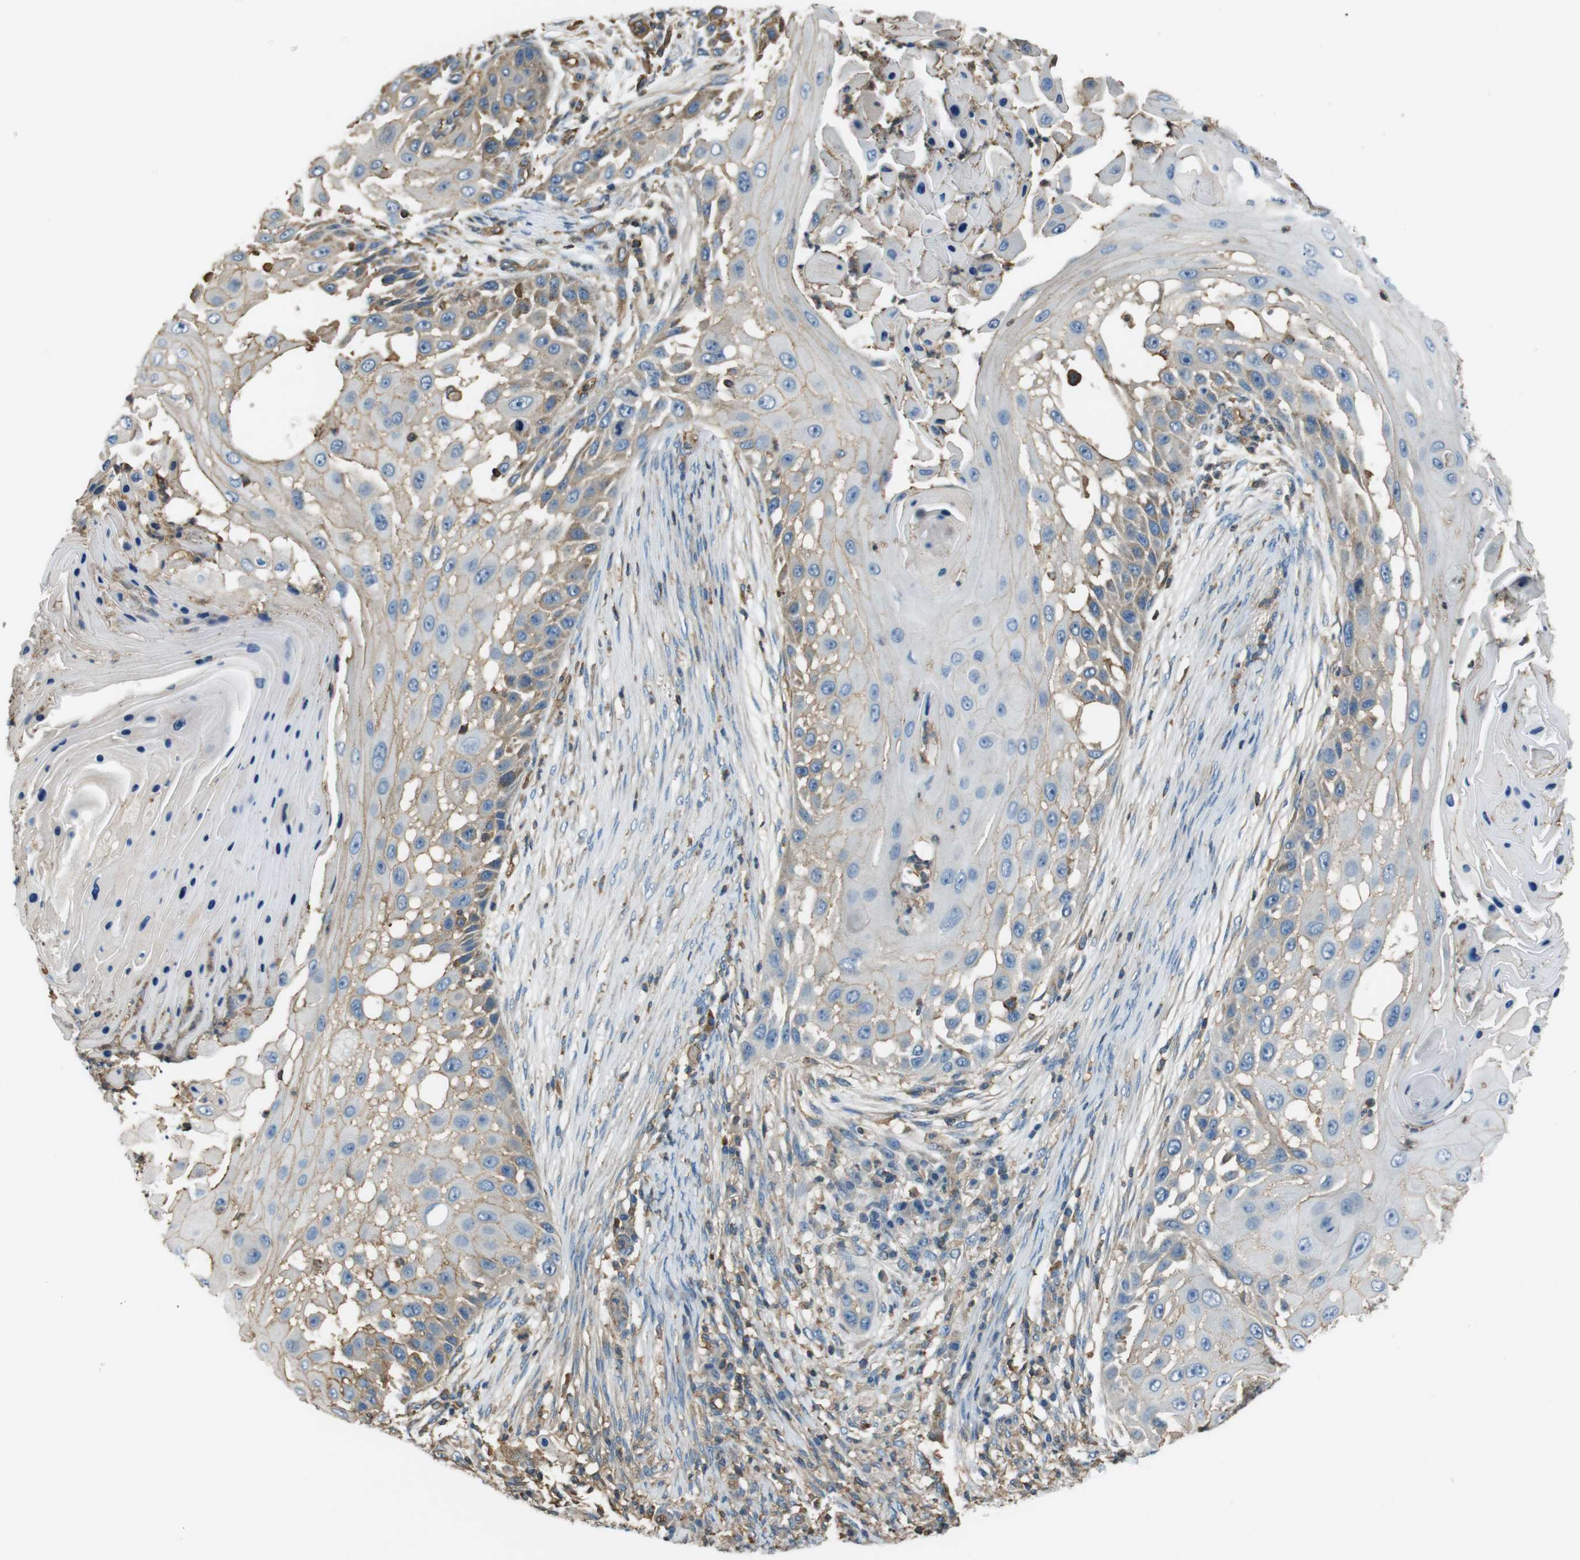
{"staining": {"intensity": "weak", "quantity": "25%-75%", "location": "cytoplasmic/membranous"}, "tissue": "skin cancer", "cell_type": "Tumor cells", "image_type": "cancer", "snomed": [{"axis": "morphology", "description": "Squamous cell carcinoma, NOS"}, {"axis": "topography", "description": "Skin"}], "caption": "IHC staining of skin cancer, which exhibits low levels of weak cytoplasmic/membranous staining in about 25%-75% of tumor cells indicating weak cytoplasmic/membranous protein positivity. The staining was performed using DAB (brown) for protein detection and nuclei were counterstained in hematoxylin (blue).", "gene": "FCAR", "patient": {"sex": "female", "age": 44}}